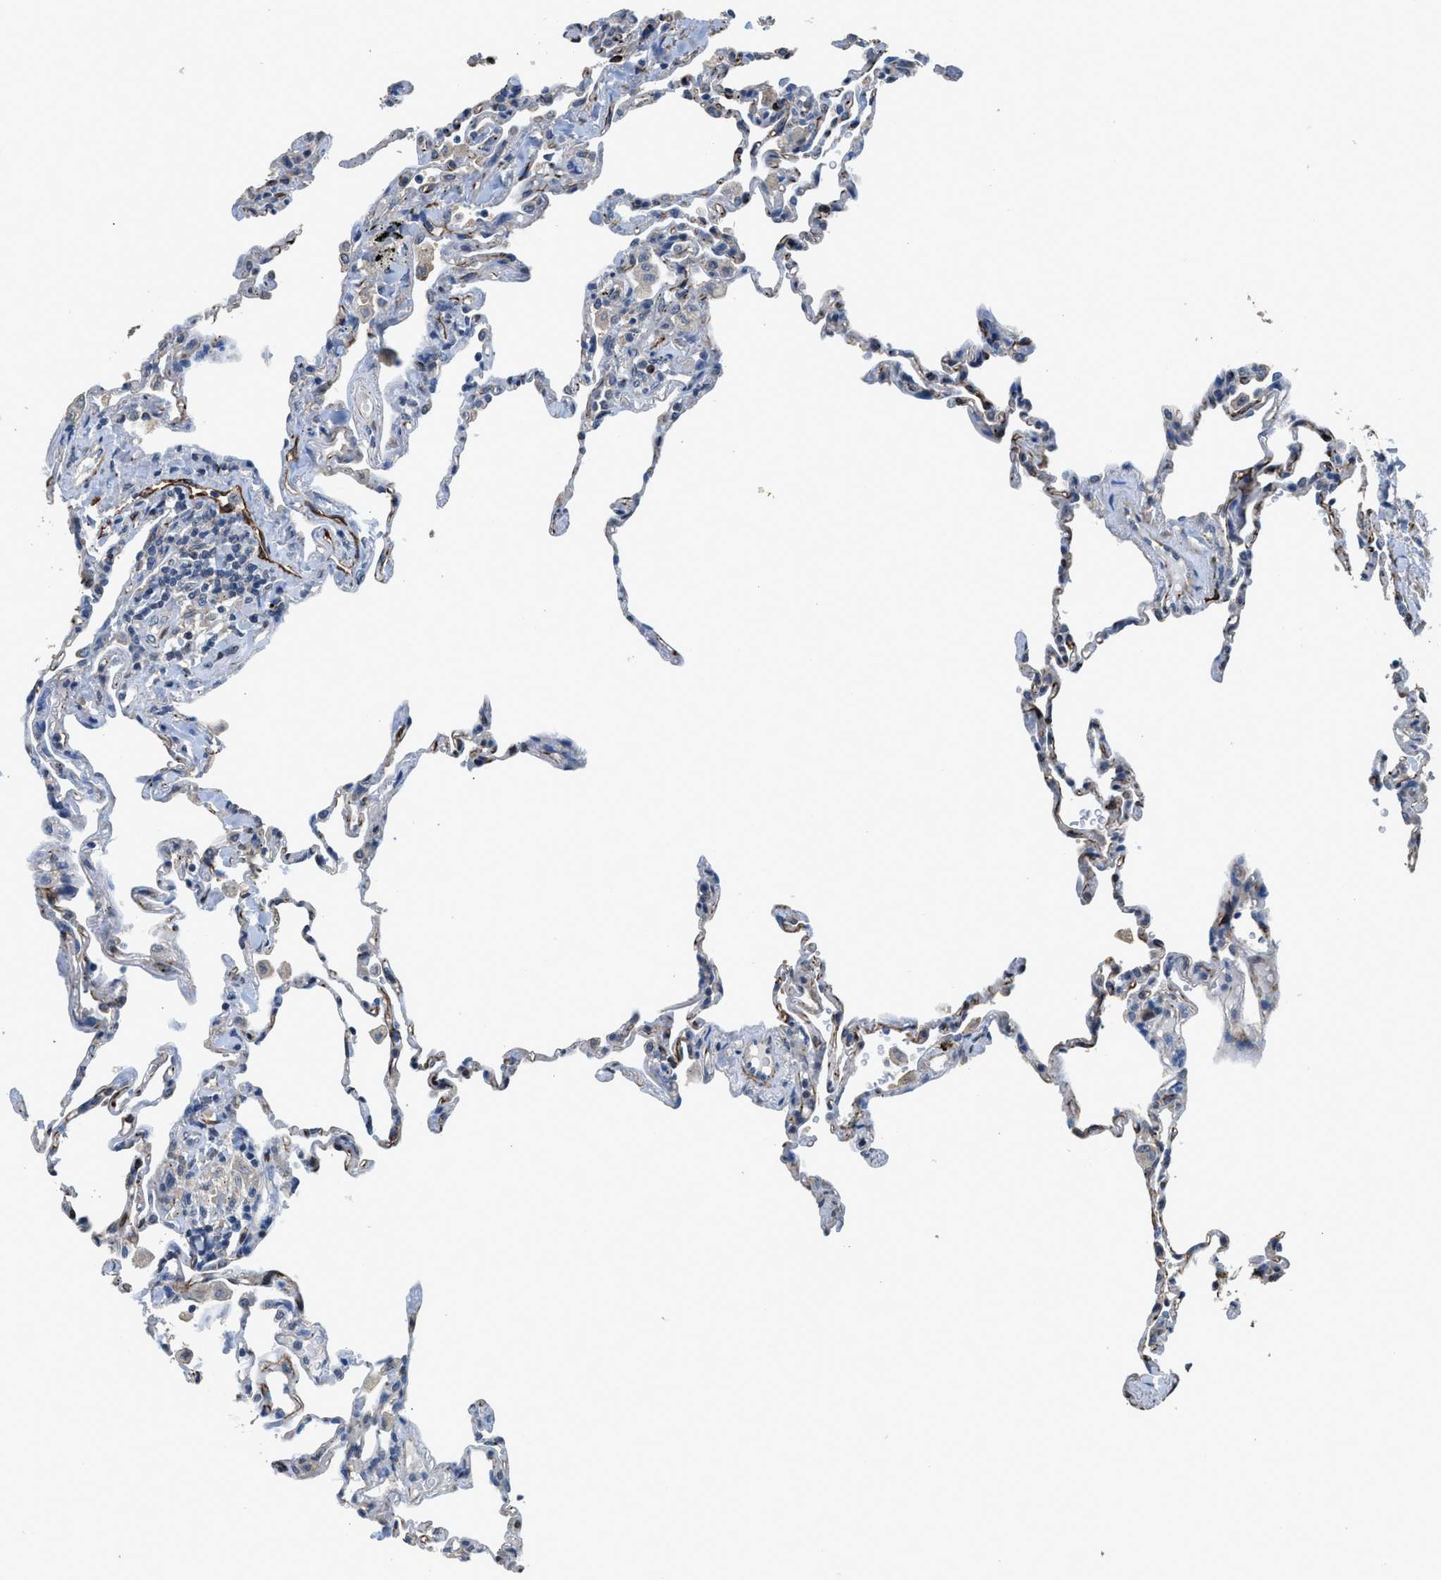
{"staining": {"intensity": "negative", "quantity": "none", "location": "none"}, "tissue": "lung", "cell_type": "Alveolar cells", "image_type": "normal", "snomed": [{"axis": "morphology", "description": "Normal tissue, NOS"}, {"axis": "topography", "description": "Lung"}], "caption": "Immunohistochemical staining of normal lung shows no significant expression in alveolar cells. (Immunohistochemistry (ihc), brightfield microscopy, high magnification).", "gene": "SYNM", "patient": {"sex": "male", "age": 59}}